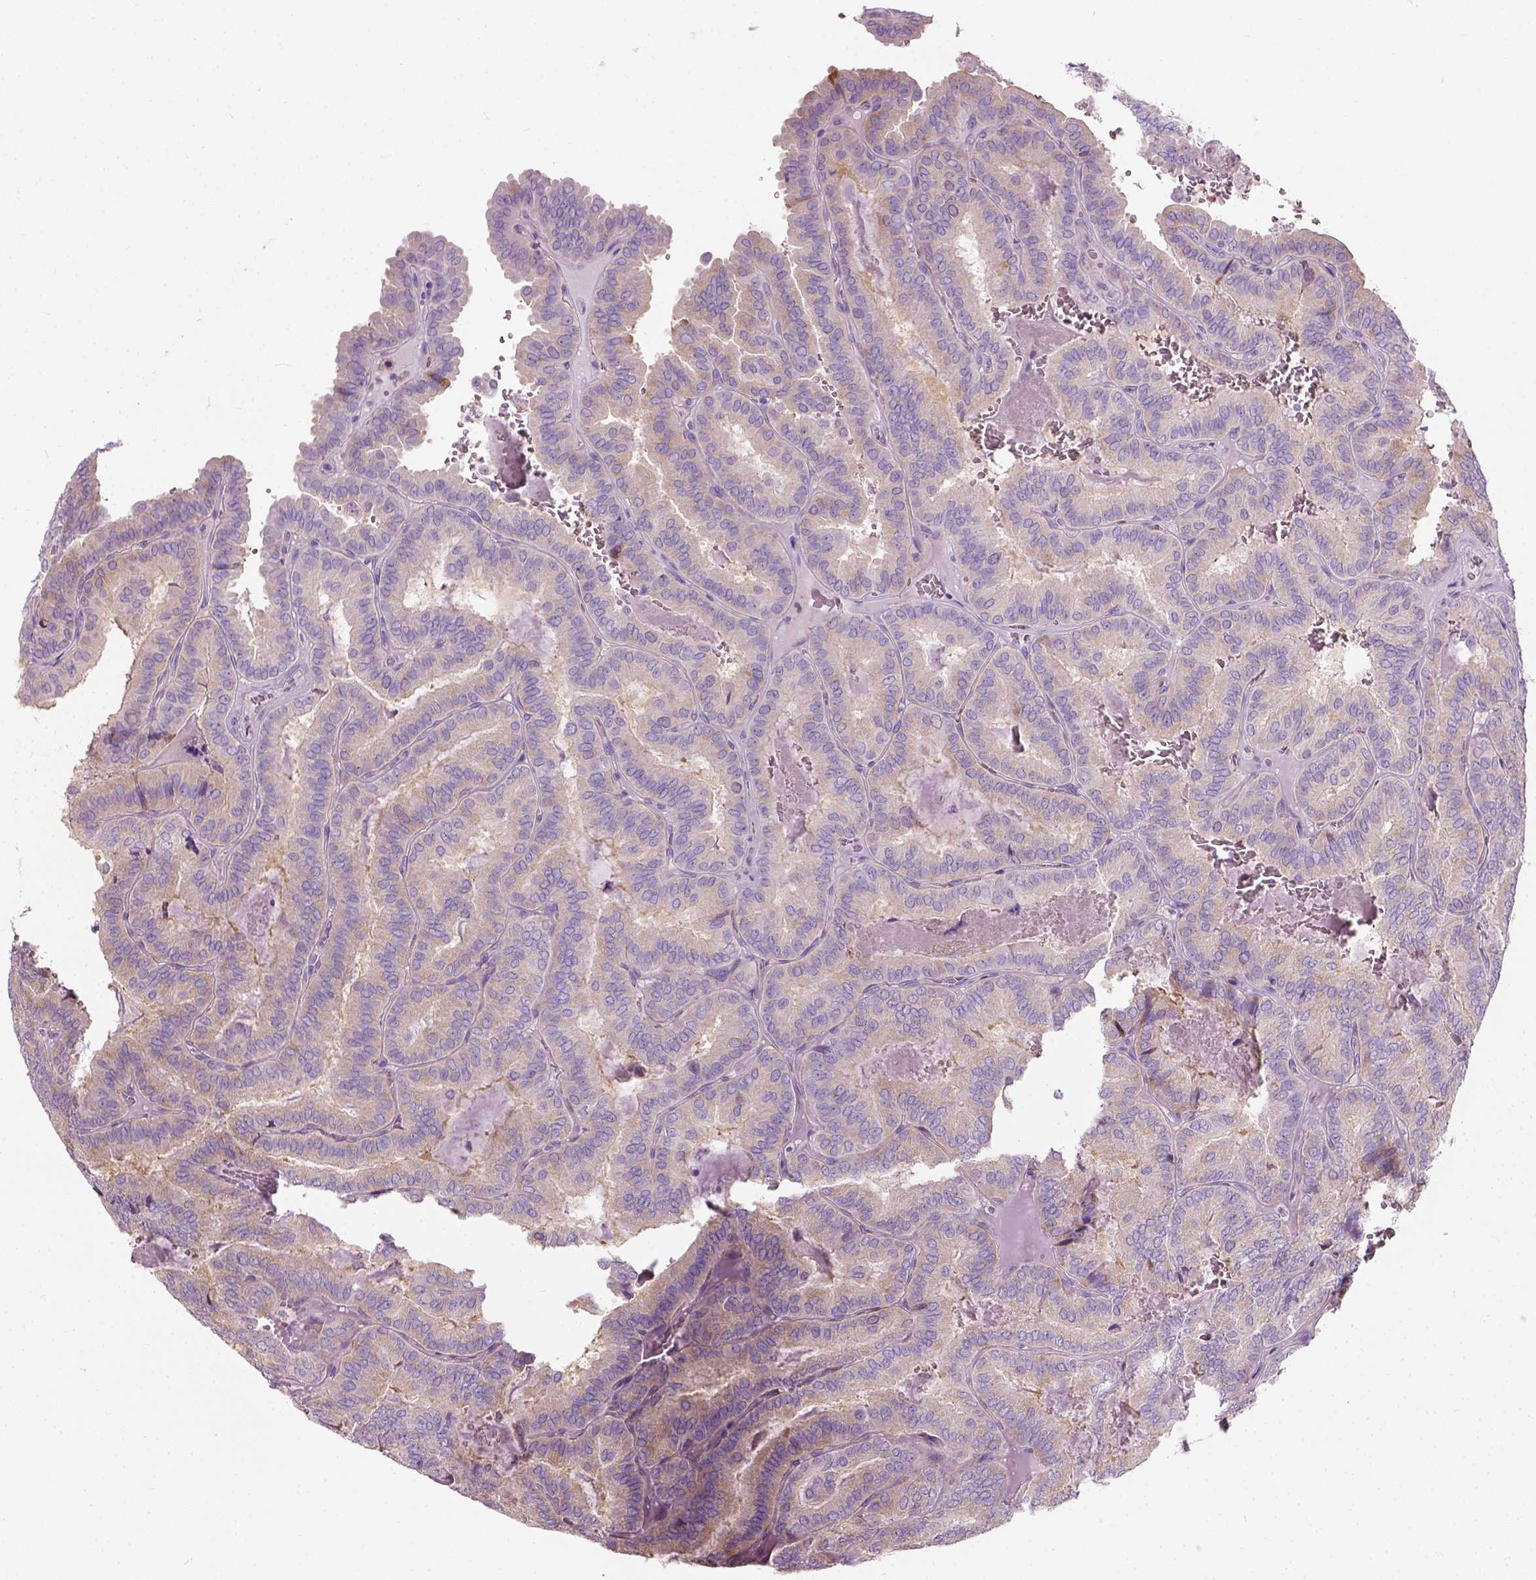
{"staining": {"intensity": "weak", "quantity": "<25%", "location": "cytoplasmic/membranous"}, "tissue": "thyroid cancer", "cell_type": "Tumor cells", "image_type": "cancer", "snomed": [{"axis": "morphology", "description": "Papillary adenocarcinoma, NOS"}, {"axis": "topography", "description": "Thyroid gland"}], "caption": "A micrograph of human thyroid papillary adenocarcinoma is negative for staining in tumor cells.", "gene": "TRIM72", "patient": {"sex": "female", "age": 75}}